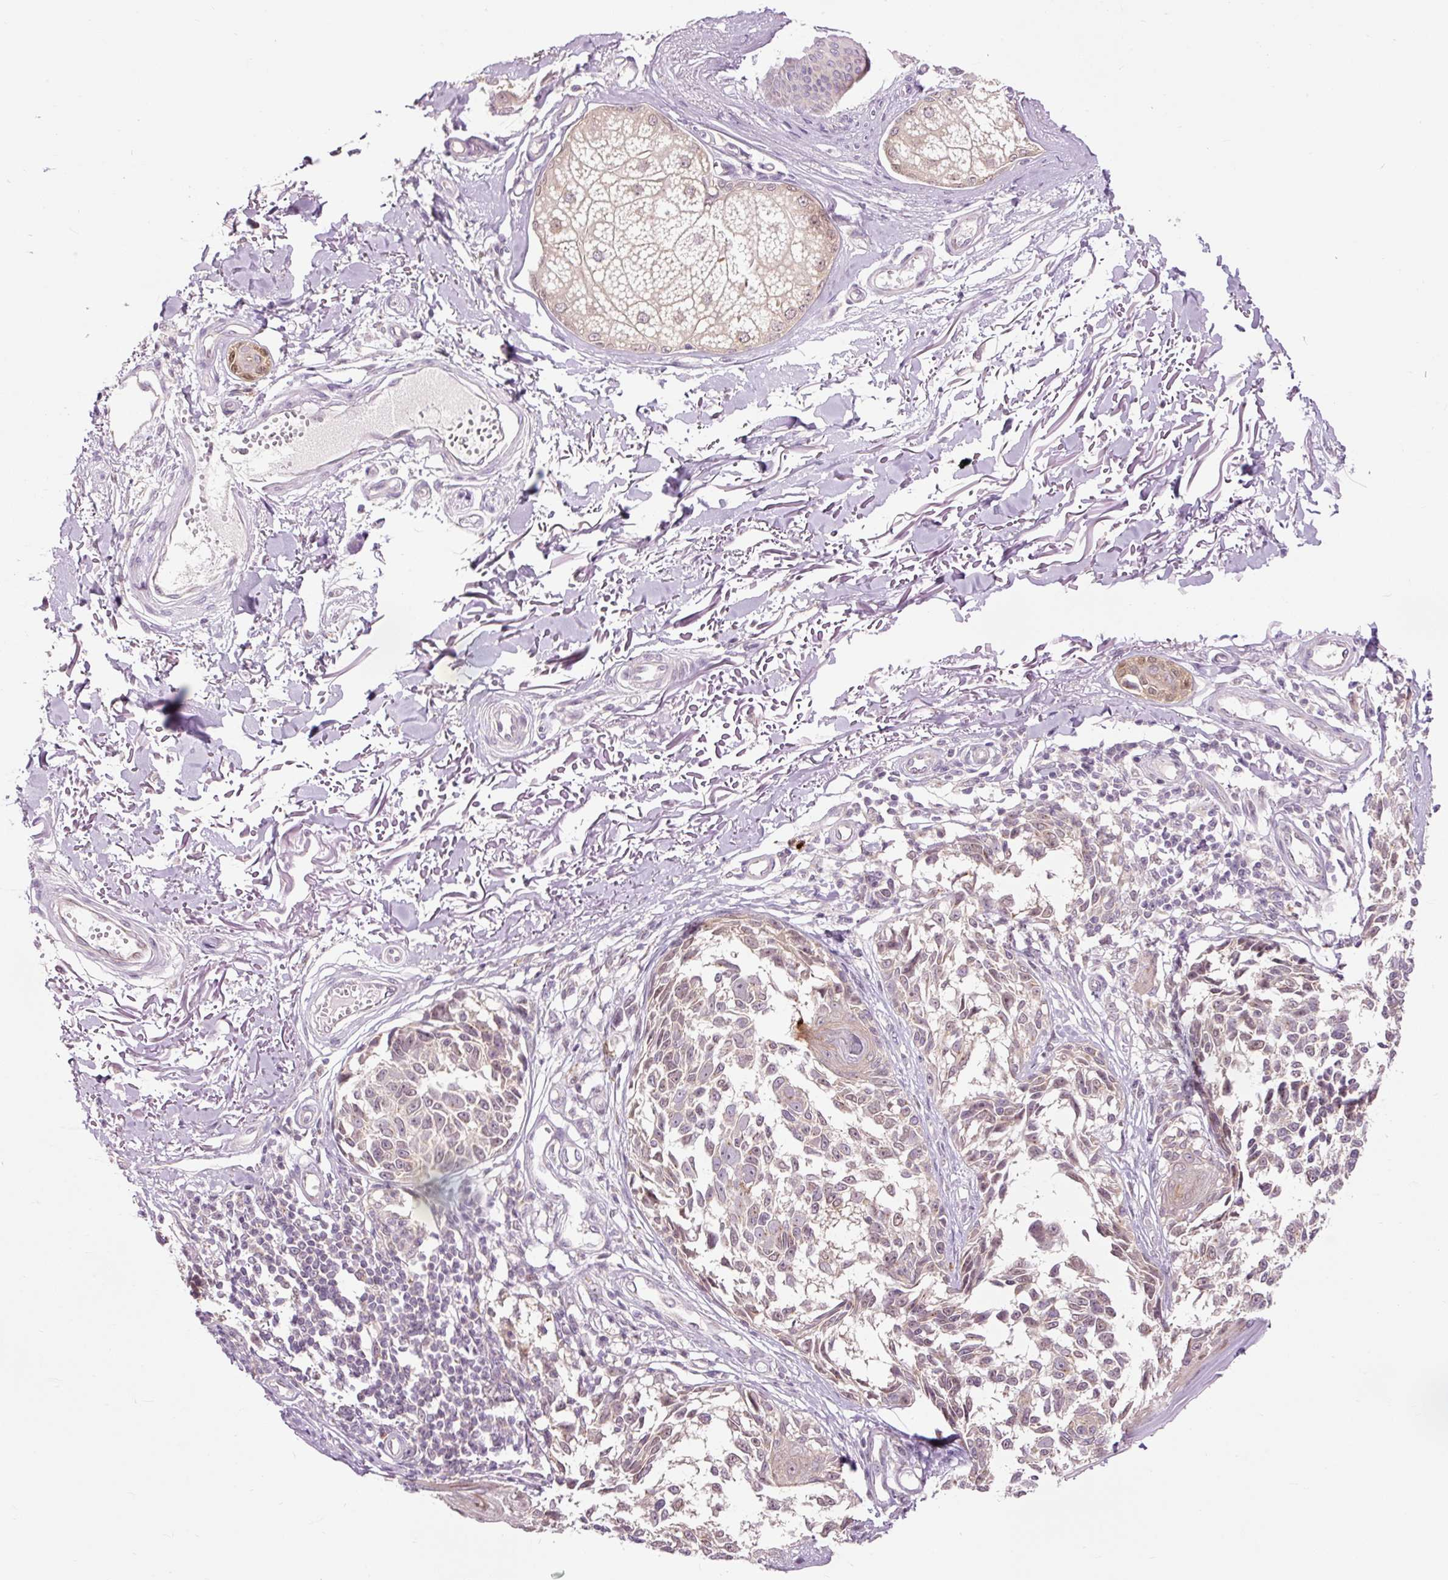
{"staining": {"intensity": "weak", "quantity": "25%-75%", "location": "nuclear"}, "tissue": "melanoma", "cell_type": "Tumor cells", "image_type": "cancer", "snomed": [{"axis": "morphology", "description": "Malignant melanoma, NOS"}, {"axis": "topography", "description": "Skin"}], "caption": "Tumor cells reveal low levels of weak nuclear expression in approximately 25%-75% of cells in human malignant melanoma.", "gene": "PRDX5", "patient": {"sex": "male", "age": 73}}